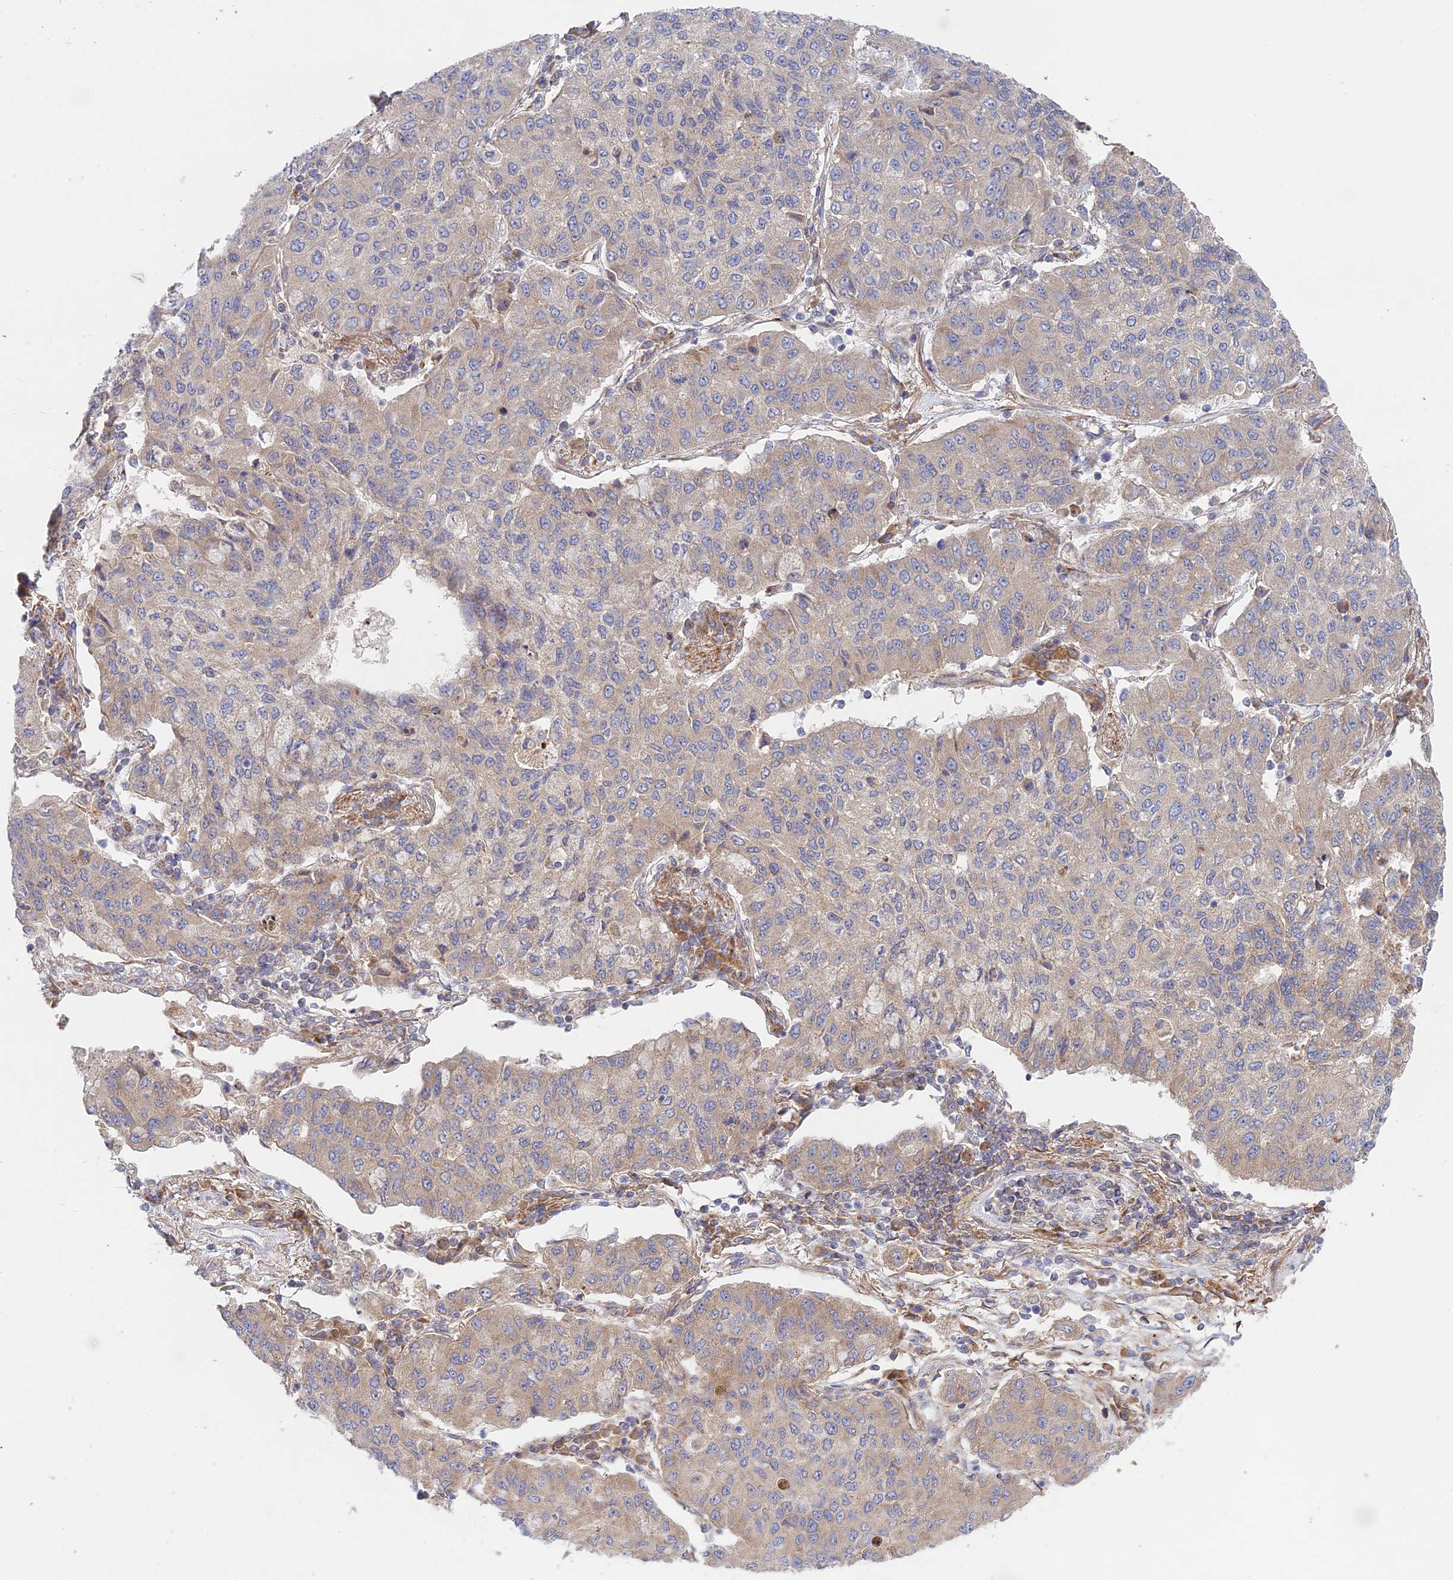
{"staining": {"intensity": "weak", "quantity": "<25%", "location": "cytoplasmic/membranous"}, "tissue": "lung cancer", "cell_type": "Tumor cells", "image_type": "cancer", "snomed": [{"axis": "morphology", "description": "Squamous cell carcinoma, NOS"}, {"axis": "topography", "description": "Lung"}], "caption": "An image of lung squamous cell carcinoma stained for a protein displays no brown staining in tumor cells. (DAB (3,3'-diaminobenzidine) IHC visualized using brightfield microscopy, high magnification).", "gene": "INCA1", "patient": {"sex": "male", "age": 74}}